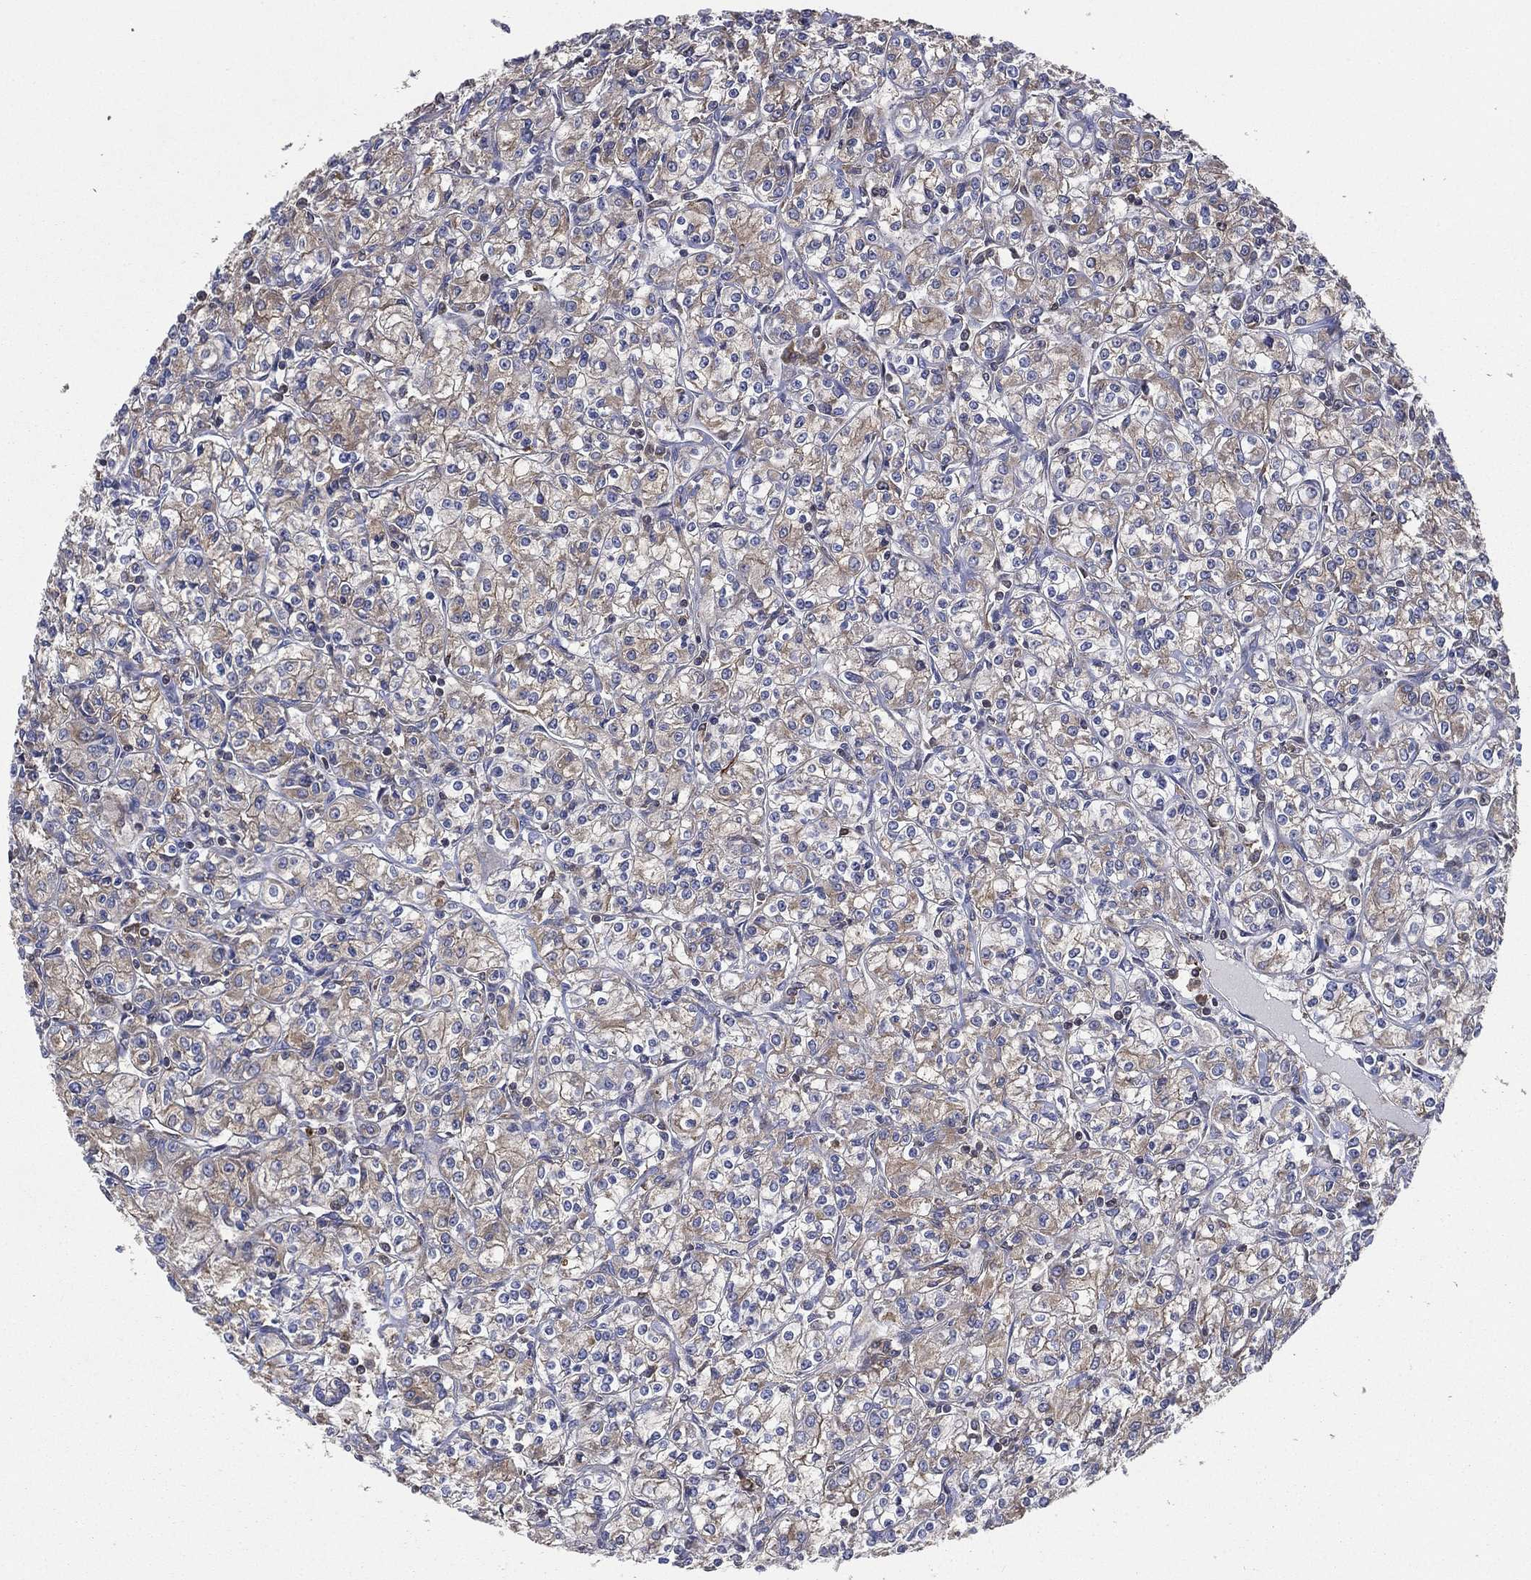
{"staining": {"intensity": "weak", "quantity": "25%-75%", "location": "cytoplasmic/membranous"}, "tissue": "renal cancer", "cell_type": "Tumor cells", "image_type": "cancer", "snomed": [{"axis": "morphology", "description": "Adenocarcinoma, NOS"}, {"axis": "topography", "description": "Kidney"}], "caption": "The histopathology image demonstrates a brown stain indicating the presence of a protein in the cytoplasmic/membranous of tumor cells in renal adenocarcinoma.", "gene": "SMPD3", "patient": {"sex": "male", "age": 77}}